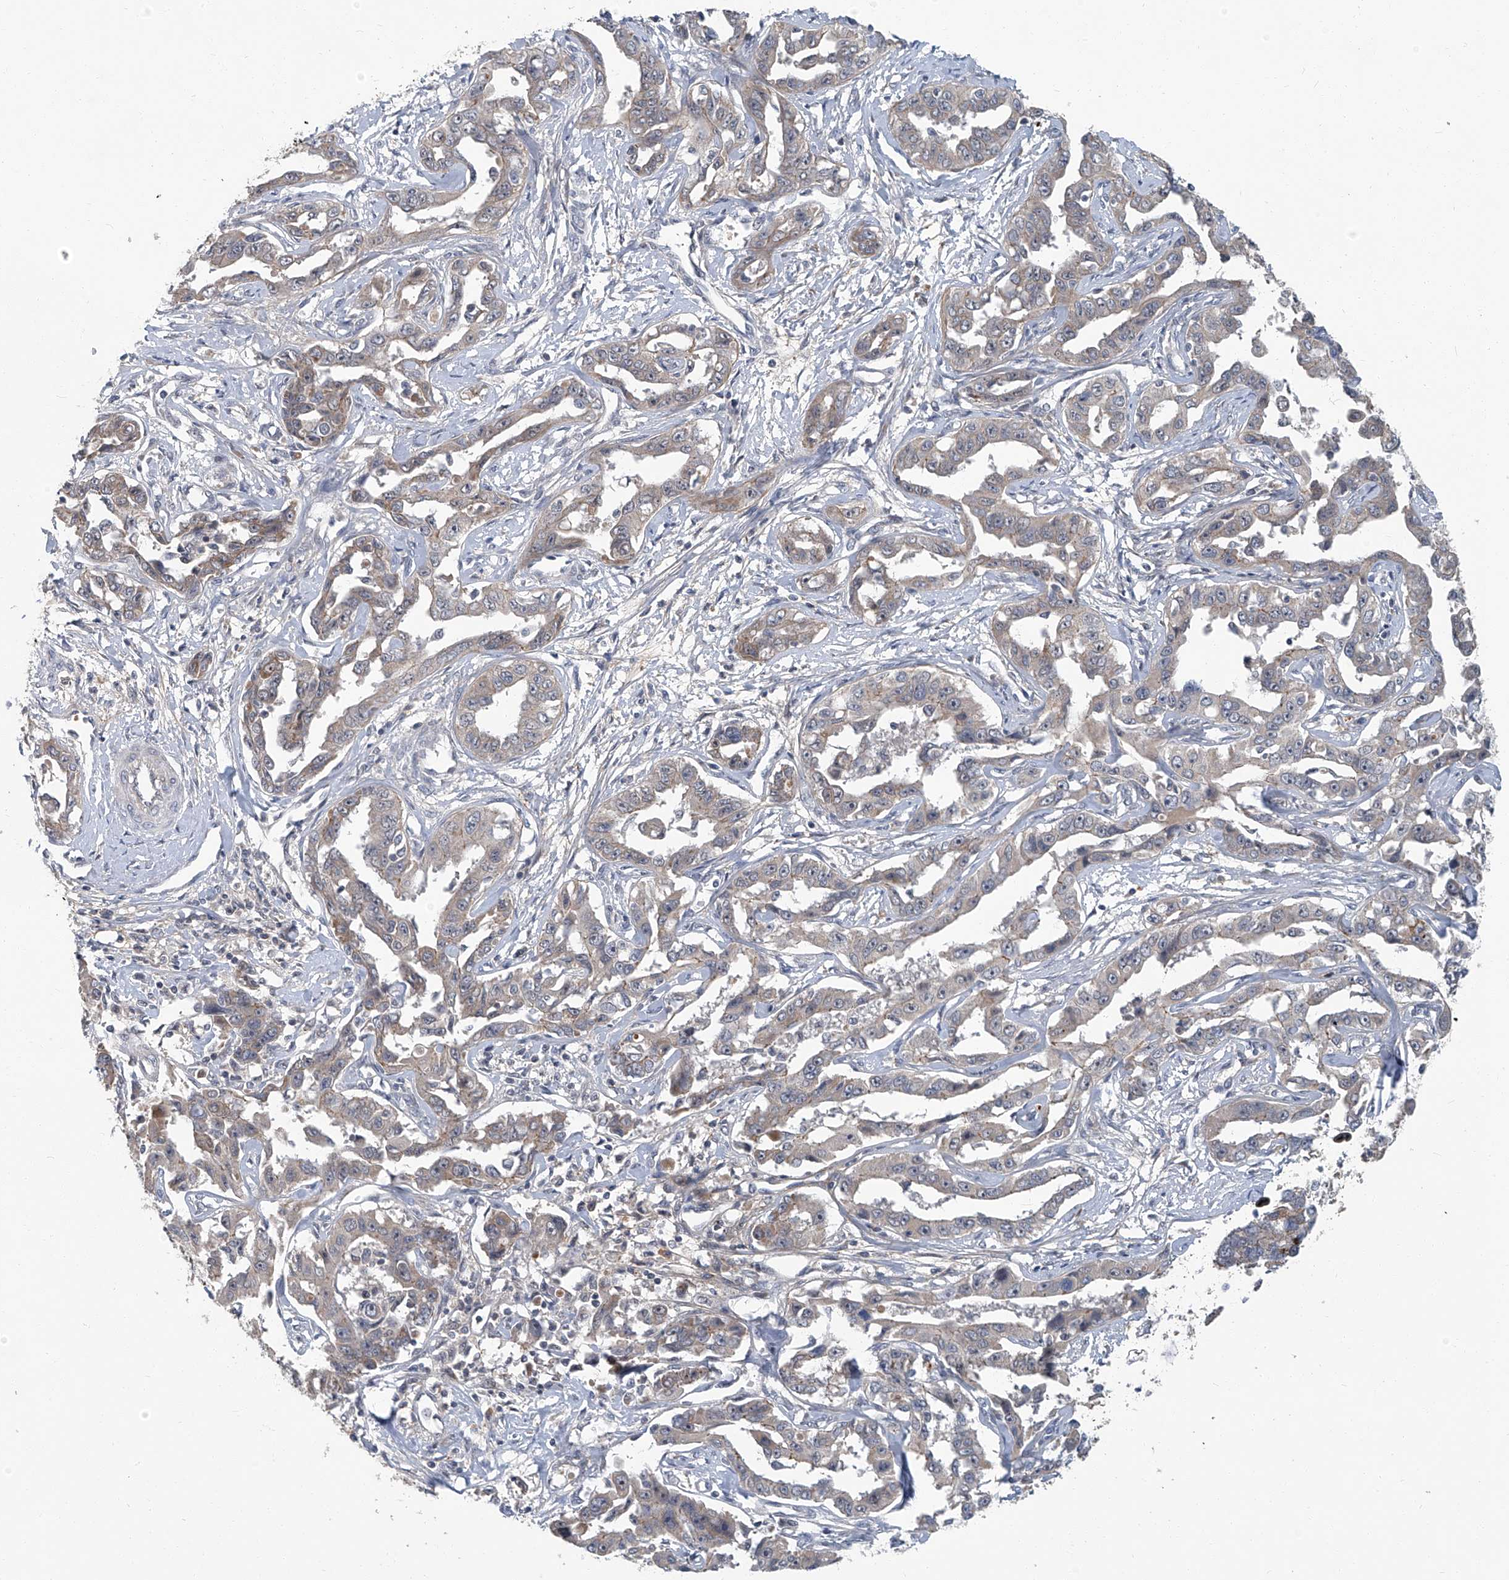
{"staining": {"intensity": "weak", "quantity": ">75%", "location": "cytoplasmic/membranous"}, "tissue": "liver cancer", "cell_type": "Tumor cells", "image_type": "cancer", "snomed": [{"axis": "morphology", "description": "Cholangiocarcinoma"}, {"axis": "topography", "description": "Liver"}], "caption": "Liver cancer (cholangiocarcinoma) stained for a protein (brown) exhibits weak cytoplasmic/membranous positive positivity in about >75% of tumor cells.", "gene": "AKNAD1", "patient": {"sex": "male", "age": 59}}